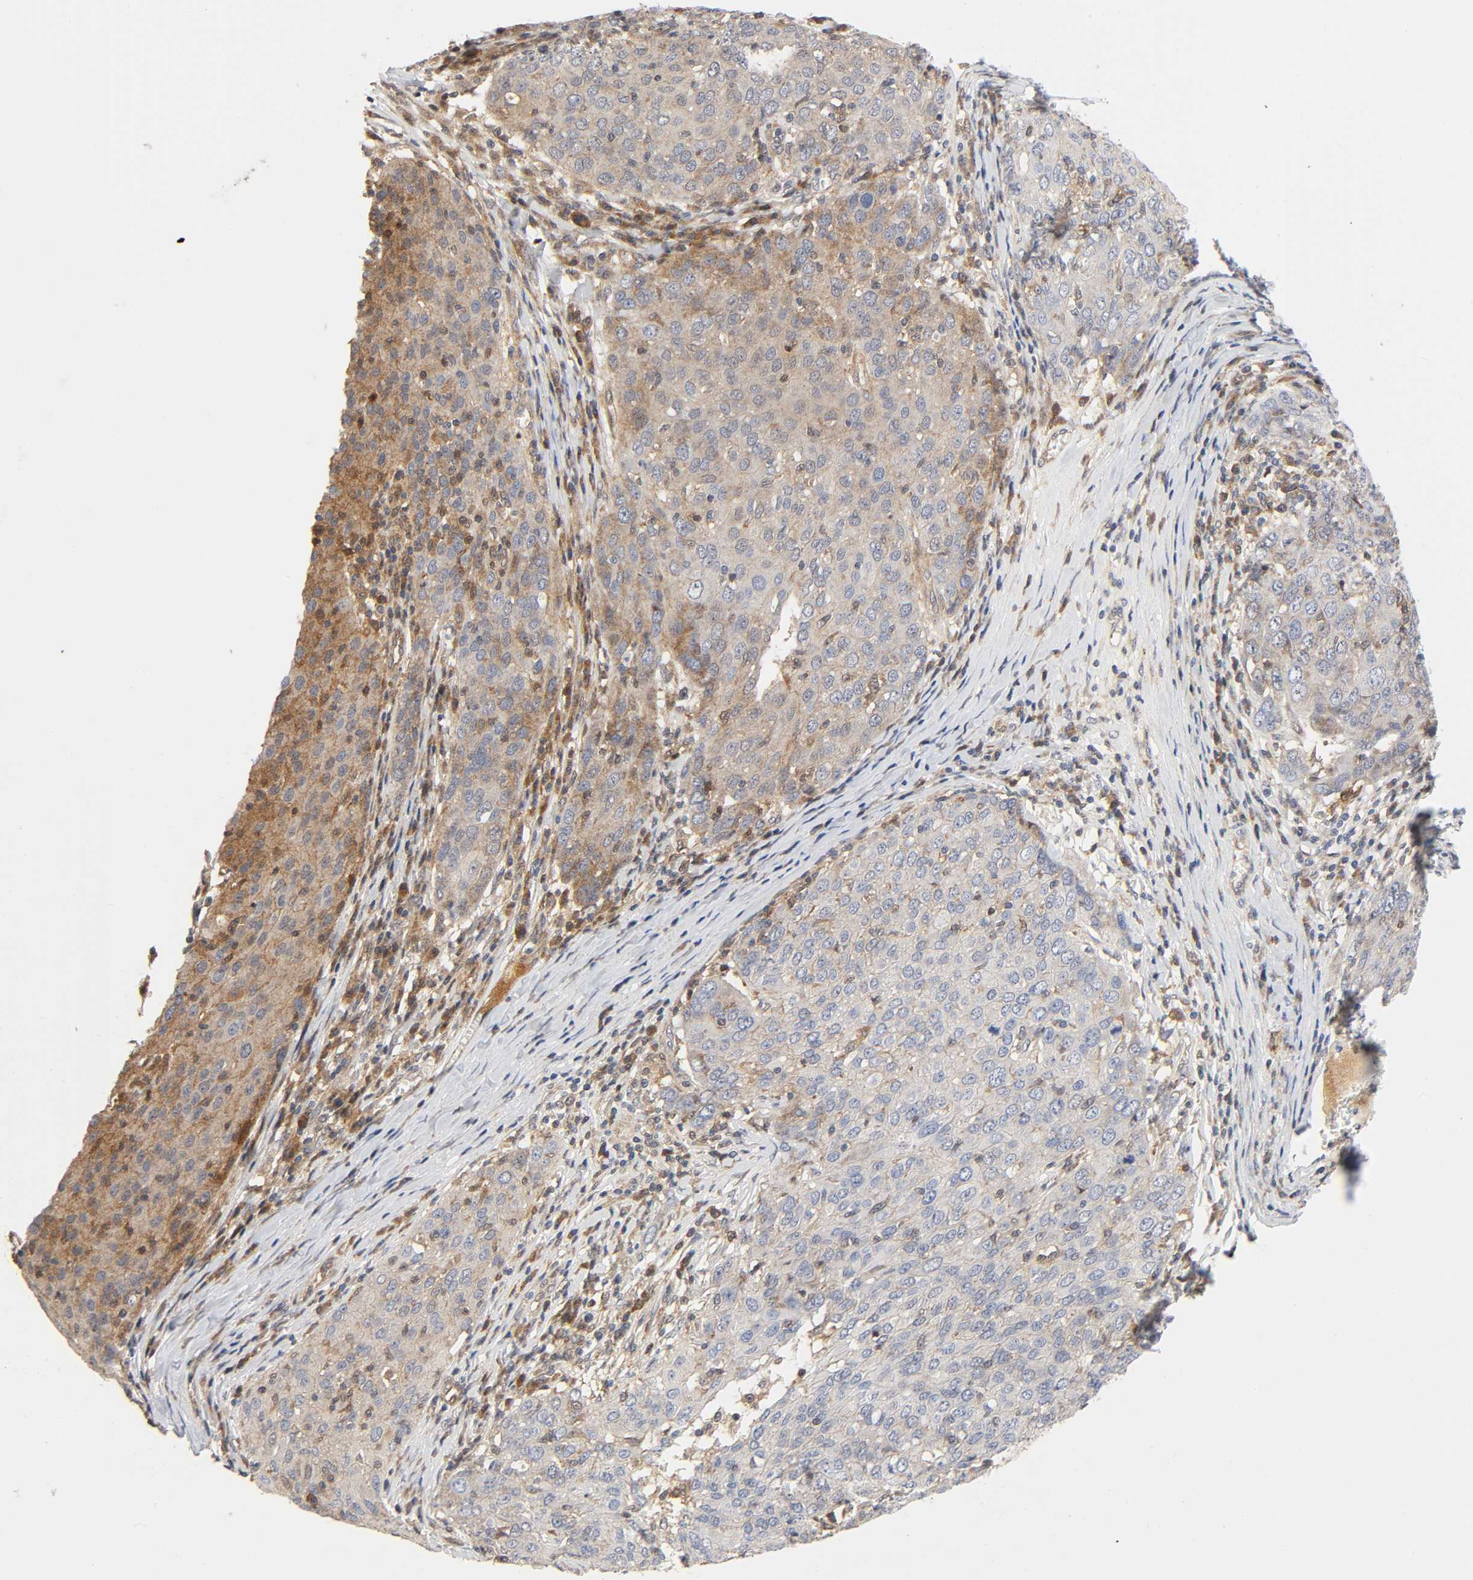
{"staining": {"intensity": "weak", "quantity": "25%-75%", "location": "cytoplasmic/membranous"}, "tissue": "ovarian cancer", "cell_type": "Tumor cells", "image_type": "cancer", "snomed": [{"axis": "morphology", "description": "Carcinoma, endometroid"}, {"axis": "topography", "description": "Ovary"}], "caption": "Ovarian endometroid carcinoma stained with DAB (3,3'-diaminobenzidine) IHC reveals low levels of weak cytoplasmic/membranous expression in approximately 25%-75% of tumor cells.", "gene": "CASP9", "patient": {"sex": "female", "age": 50}}